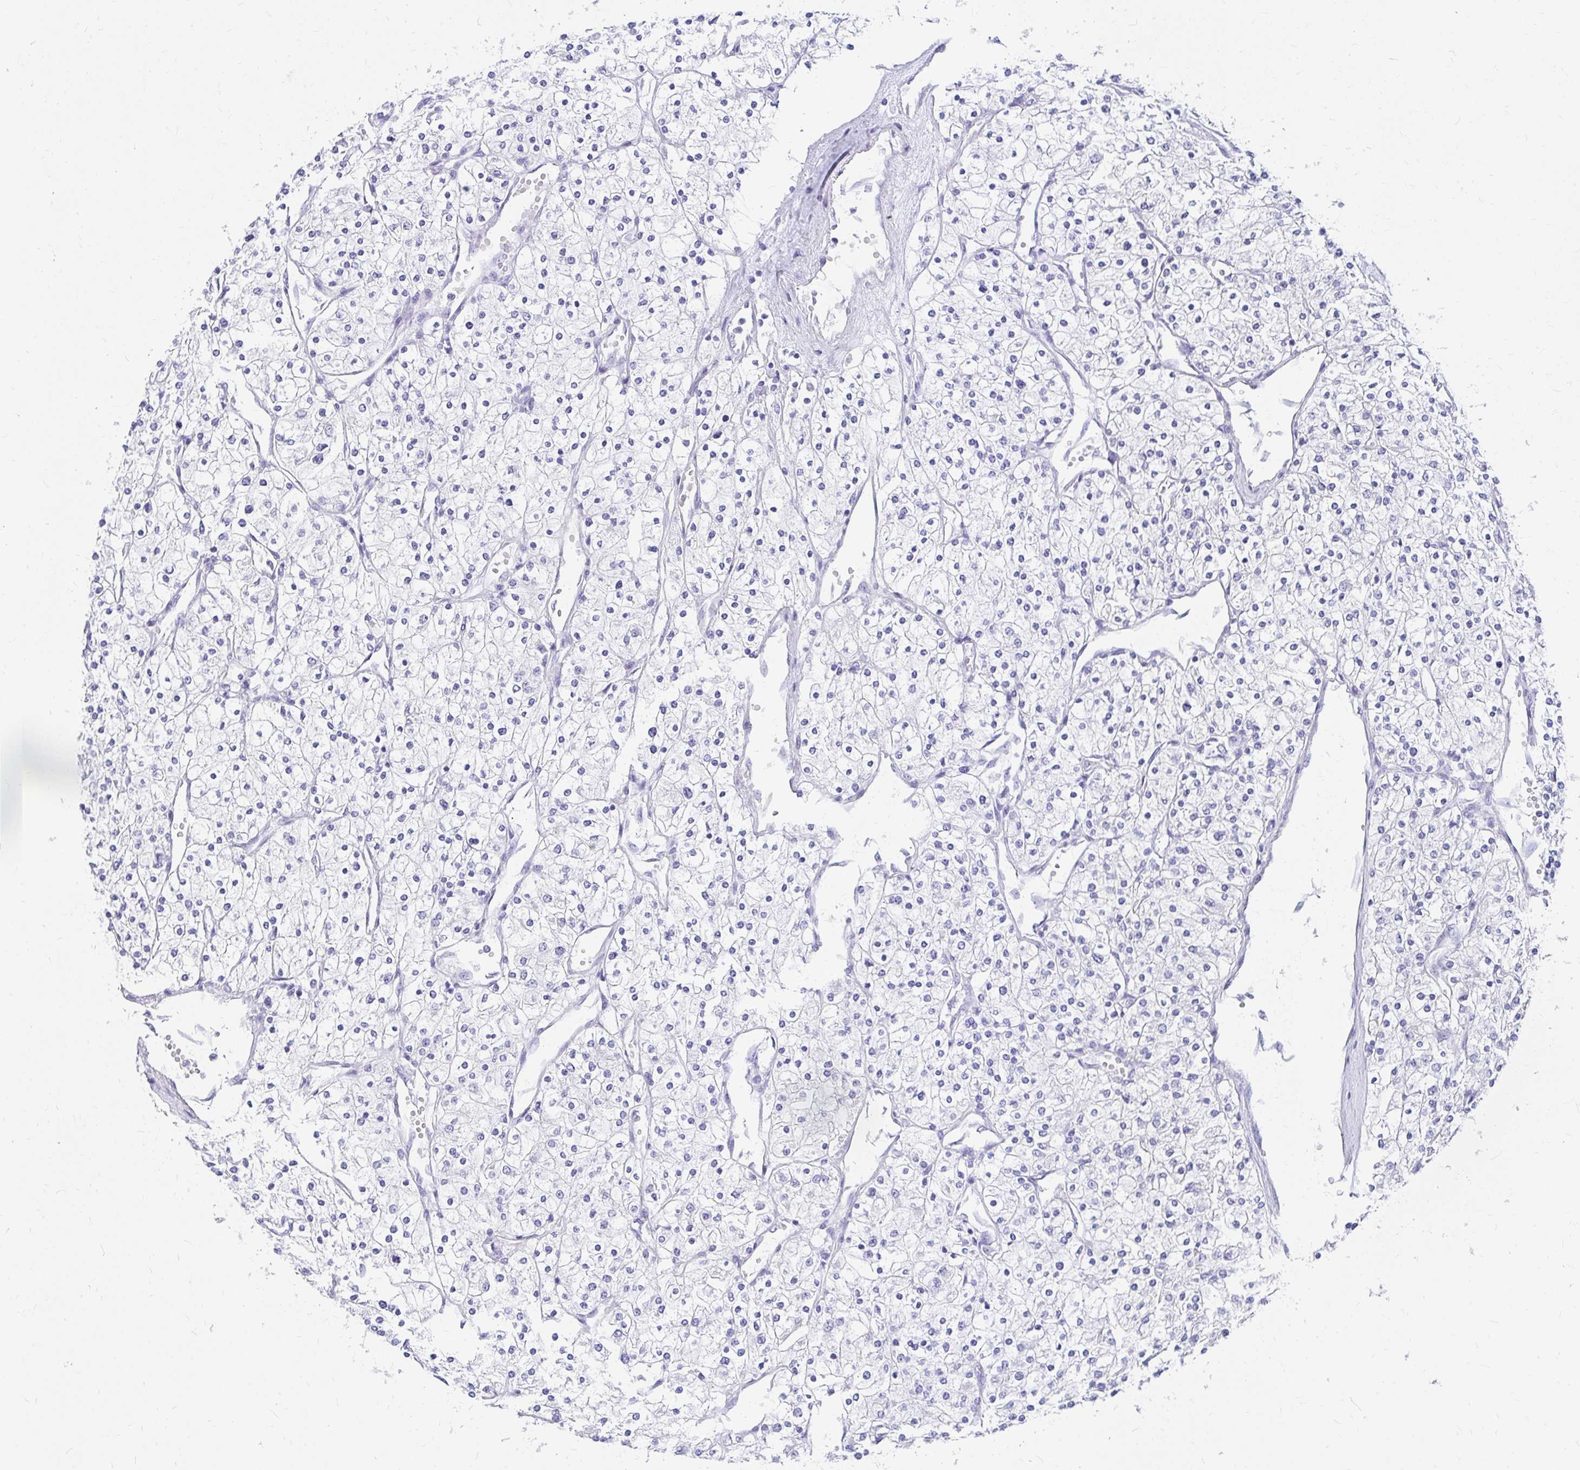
{"staining": {"intensity": "negative", "quantity": "none", "location": "none"}, "tissue": "renal cancer", "cell_type": "Tumor cells", "image_type": "cancer", "snomed": [{"axis": "morphology", "description": "Adenocarcinoma, NOS"}, {"axis": "topography", "description": "Kidney"}], "caption": "Tumor cells are negative for brown protein staining in renal cancer (adenocarcinoma).", "gene": "C19orf81", "patient": {"sex": "male", "age": 80}}